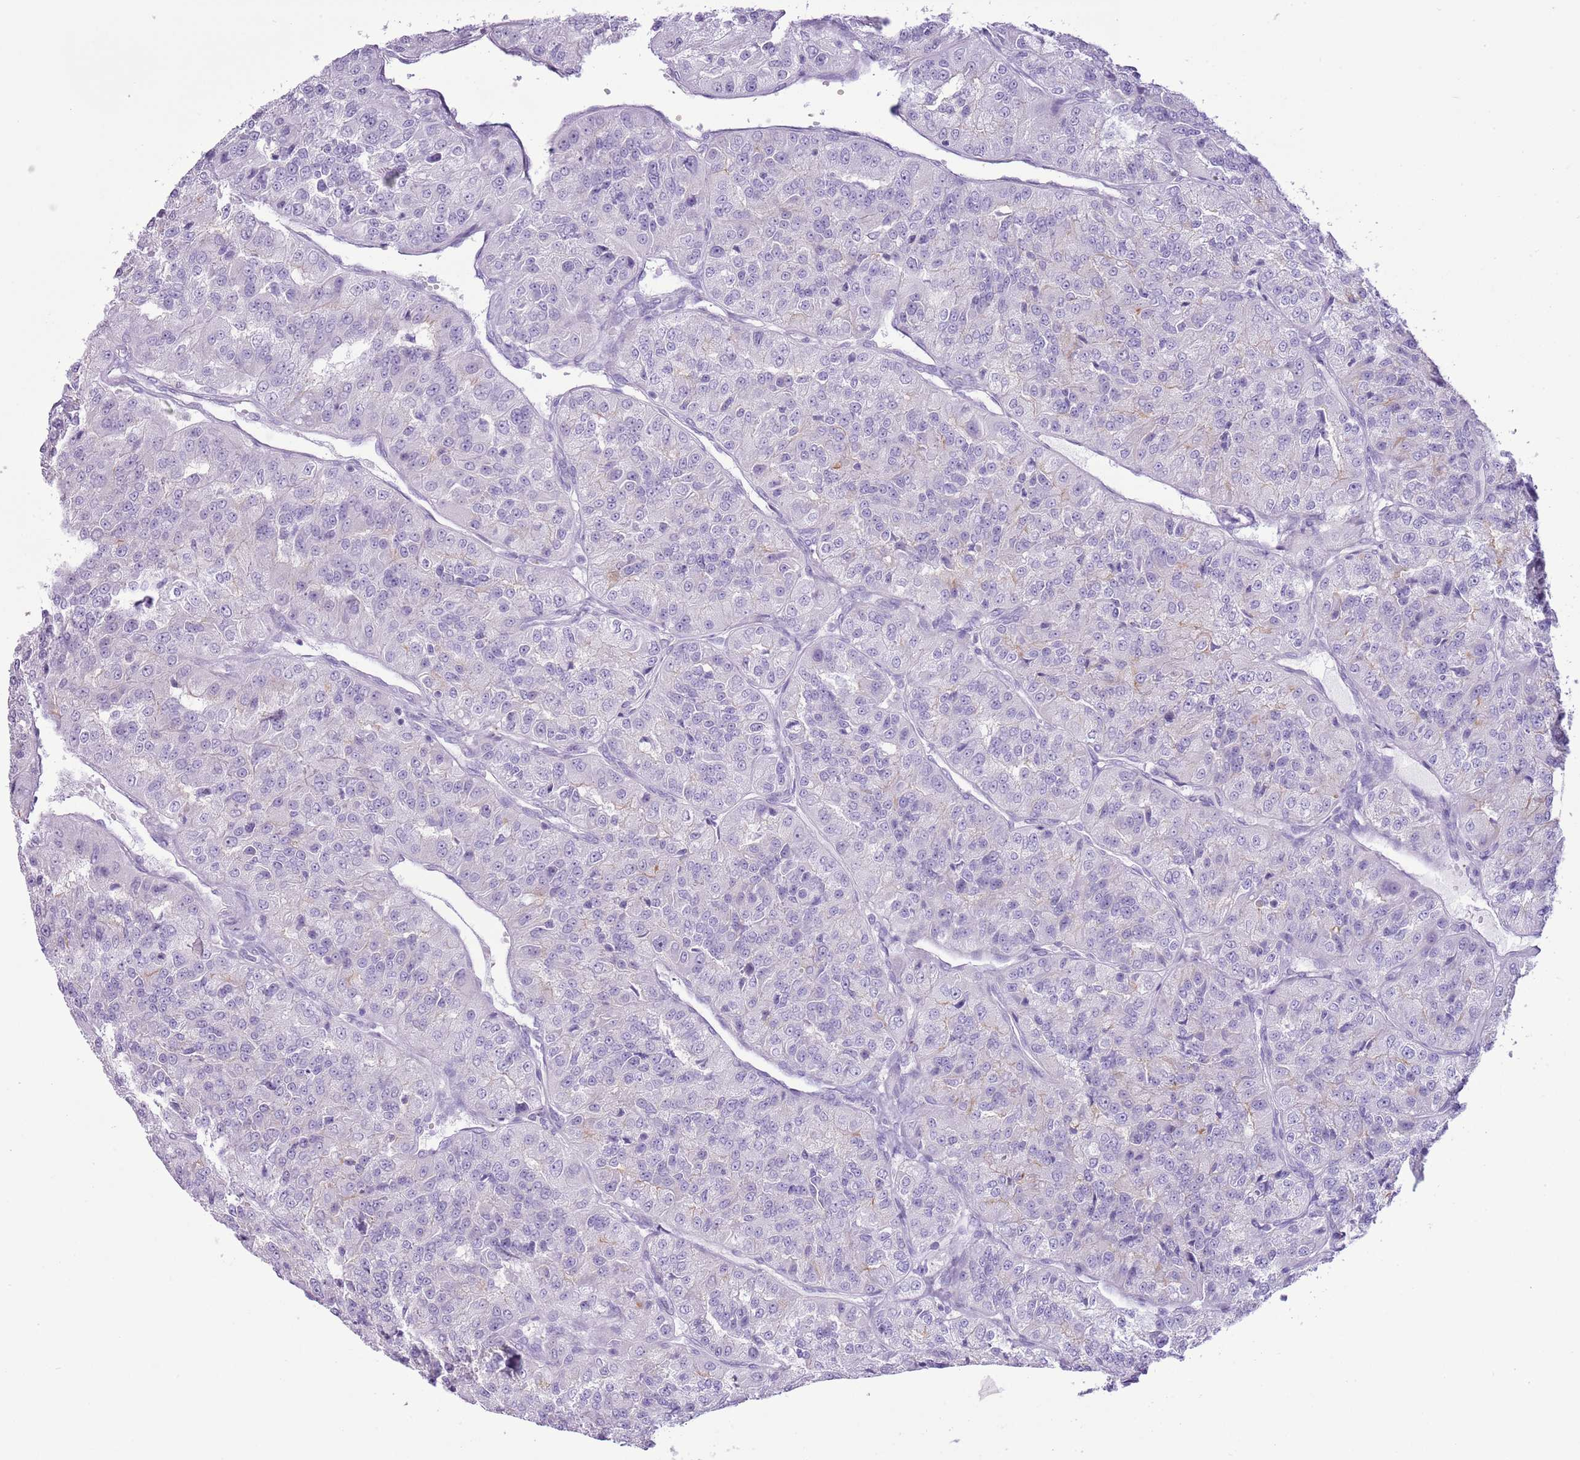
{"staining": {"intensity": "negative", "quantity": "none", "location": "none"}, "tissue": "renal cancer", "cell_type": "Tumor cells", "image_type": "cancer", "snomed": [{"axis": "morphology", "description": "Adenocarcinoma, NOS"}, {"axis": "topography", "description": "Kidney"}], "caption": "Immunohistochemistry micrograph of neoplastic tissue: human adenocarcinoma (renal) stained with DAB (3,3'-diaminobenzidine) exhibits no significant protein expression in tumor cells. (DAB IHC with hematoxylin counter stain).", "gene": "SLC23A1", "patient": {"sex": "female", "age": 63}}